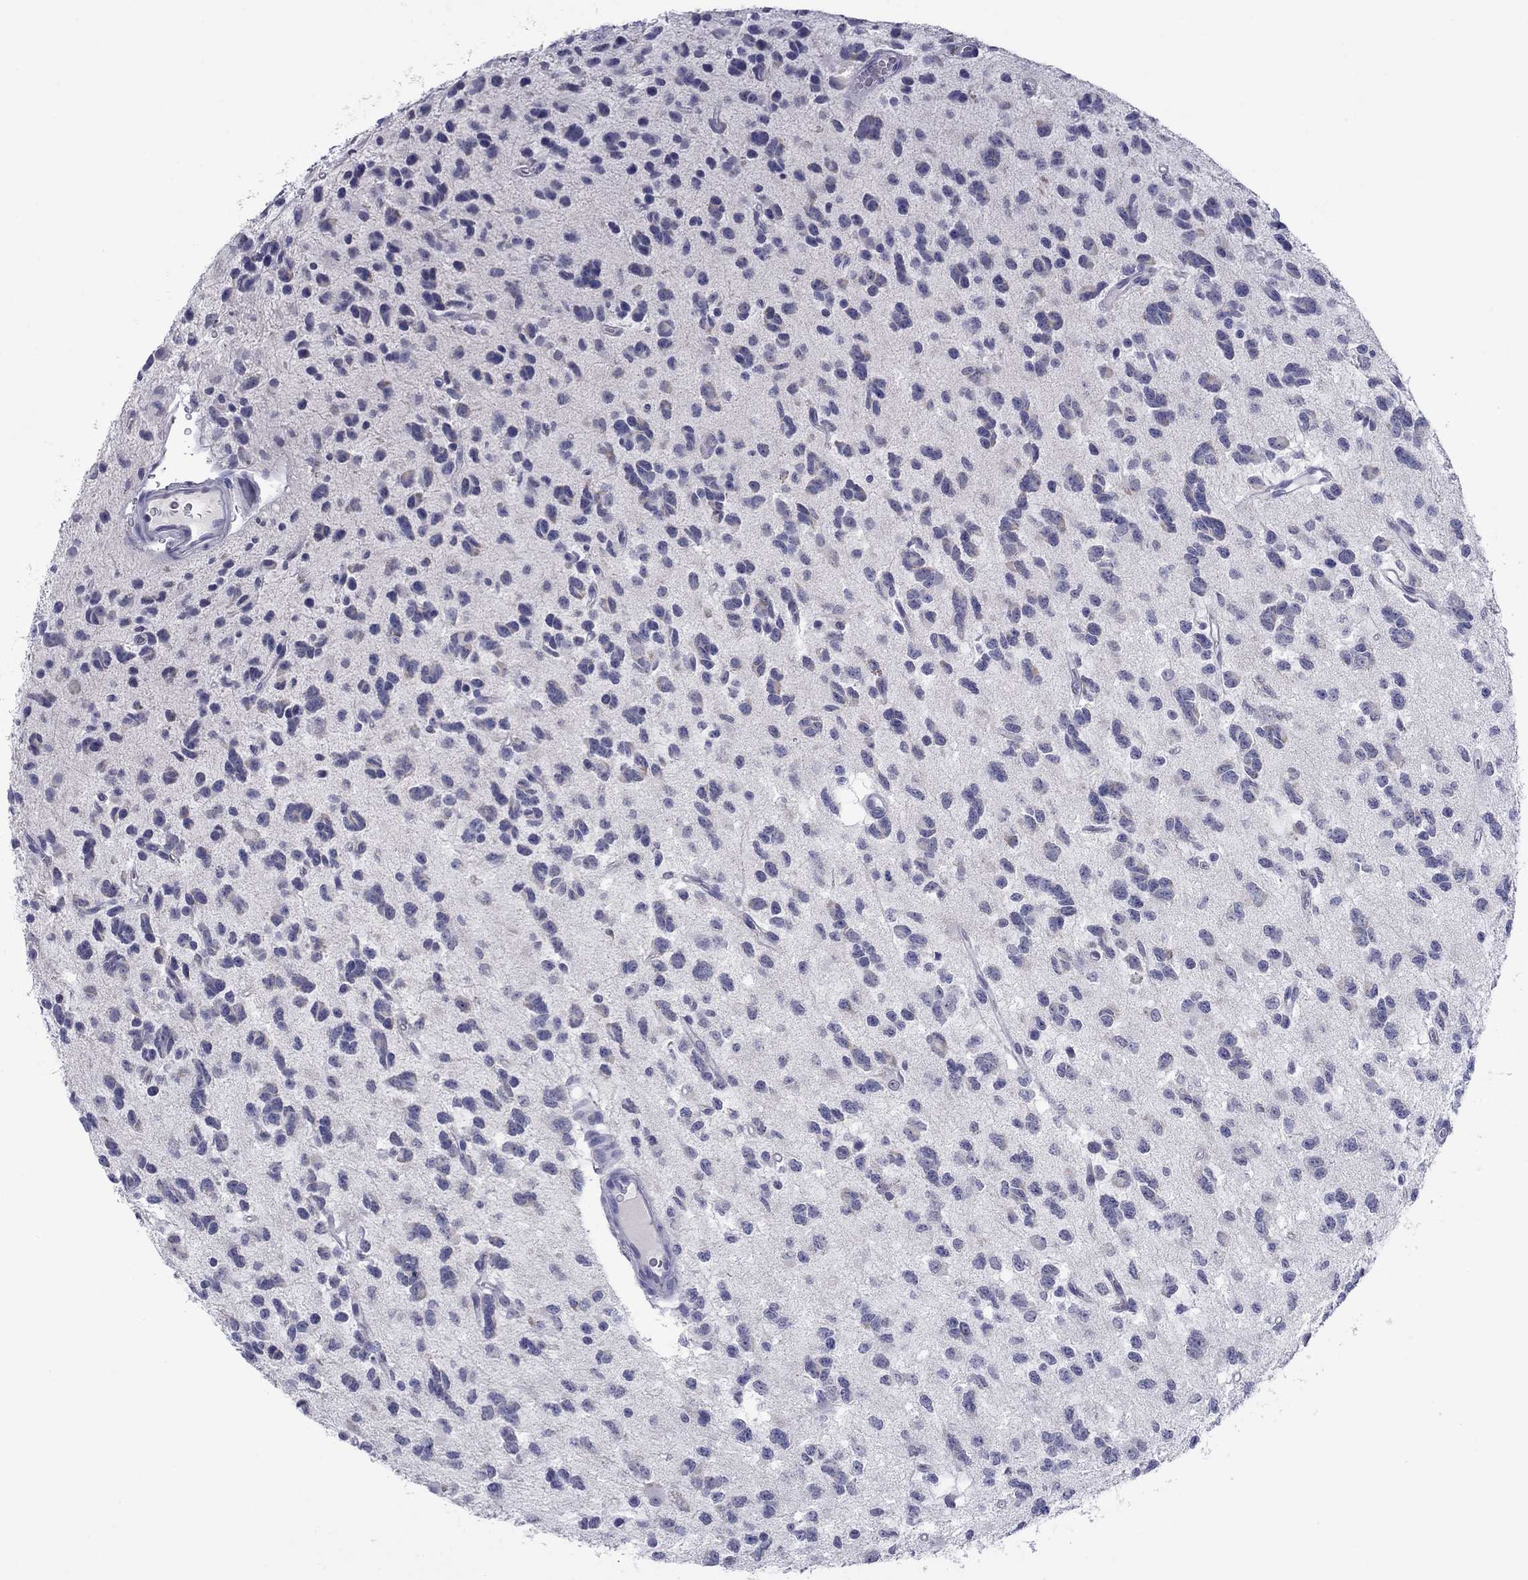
{"staining": {"intensity": "negative", "quantity": "none", "location": "none"}, "tissue": "glioma", "cell_type": "Tumor cells", "image_type": "cancer", "snomed": [{"axis": "morphology", "description": "Glioma, malignant, Low grade"}, {"axis": "topography", "description": "Brain"}], "caption": "An IHC image of low-grade glioma (malignant) is shown. There is no staining in tumor cells of low-grade glioma (malignant). The staining was performed using DAB to visualize the protein expression in brown, while the nuclei were stained in blue with hematoxylin (Magnification: 20x).", "gene": "TCFL5", "patient": {"sex": "female", "age": 45}}